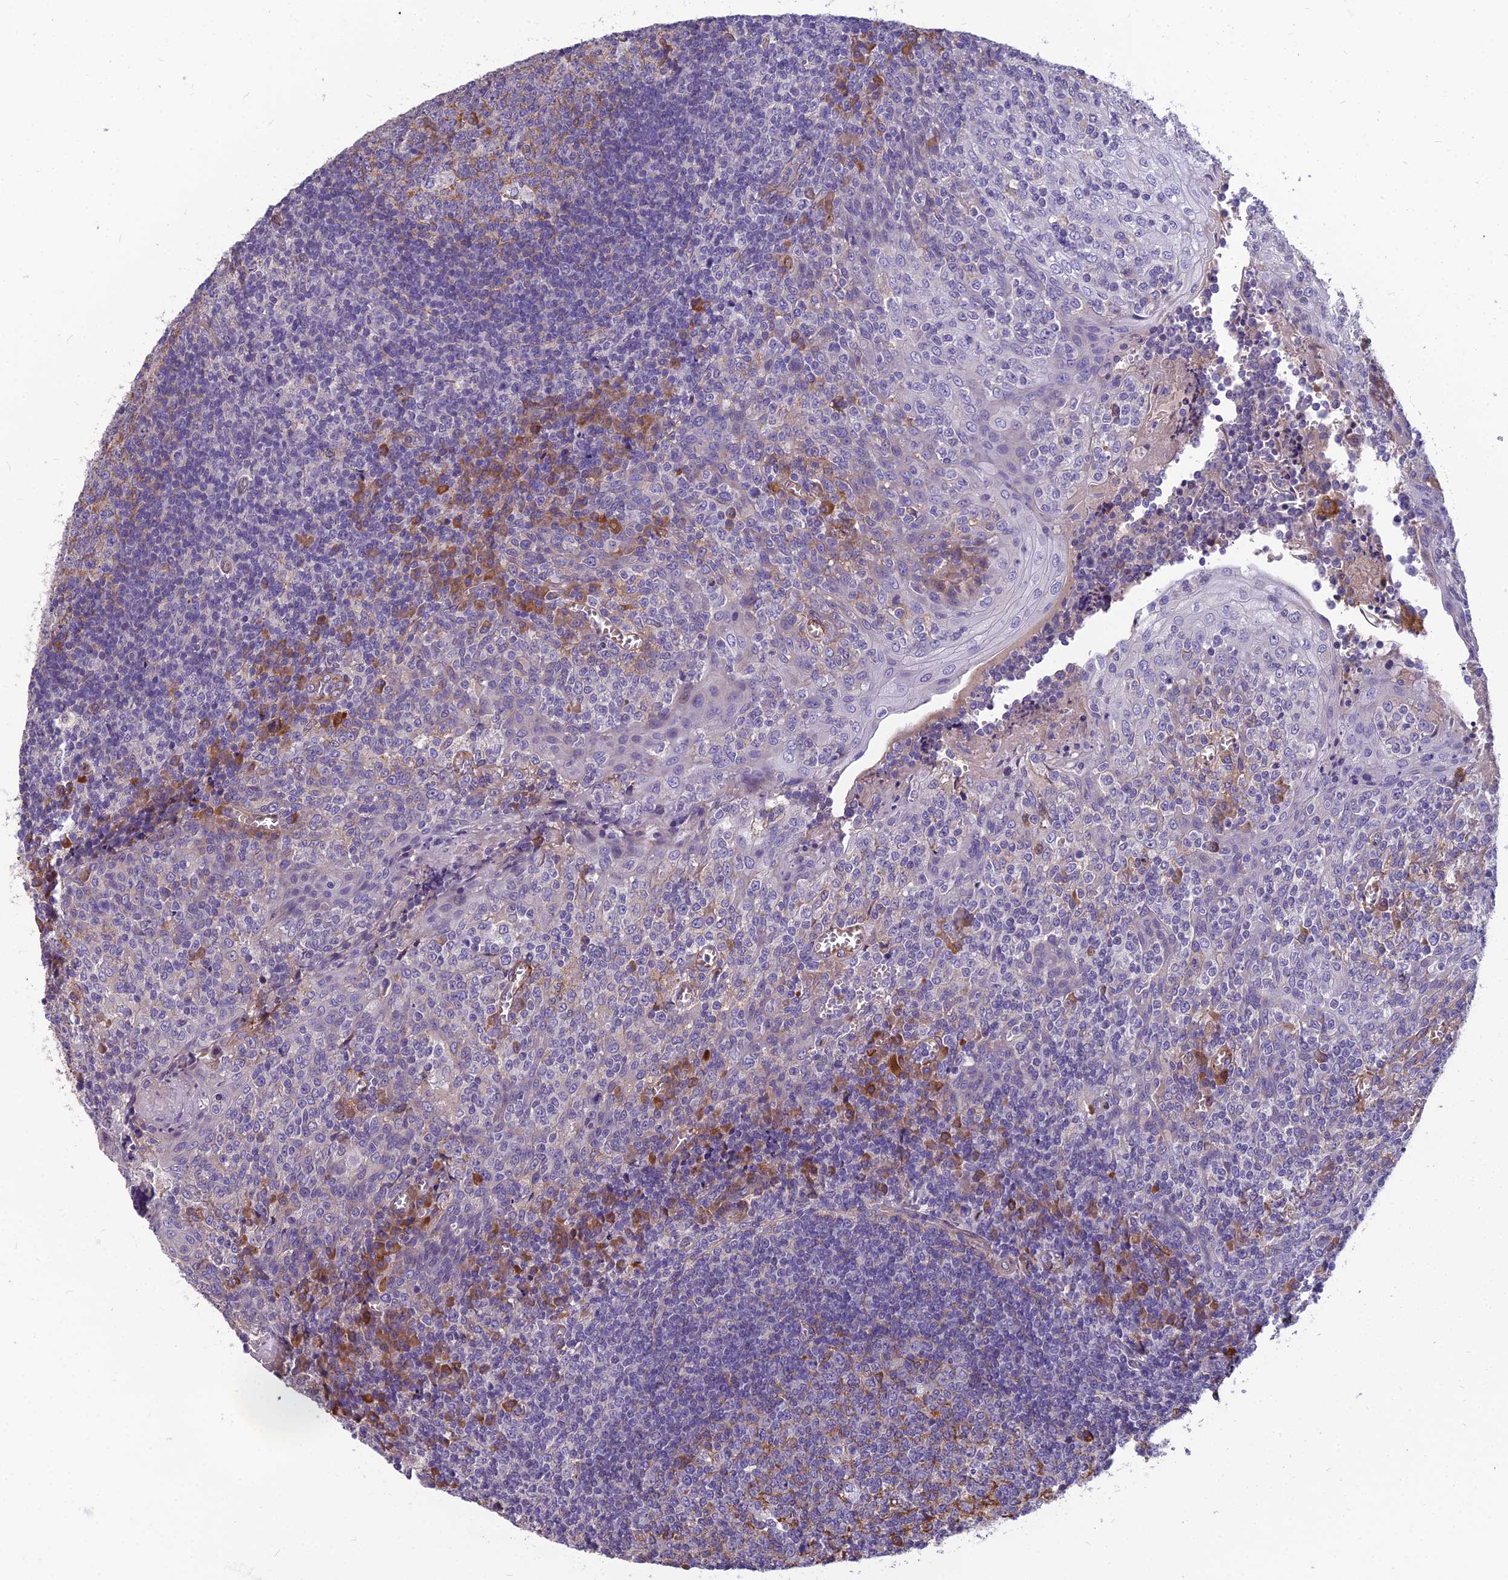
{"staining": {"intensity": "moderate", "quantity": "<25%", "location": "cytoplasmic/membranous"}, "tissue": "tonsil", "cell_type": "Germinal center cells", "image_type": "normal", "snomed": [{"axis": "morphology", "description": "Normal tissue, NOS"}, {"axis": "topography", "description": "Tonsil"}], "caption": "Protein staining reveals moderate cytoplasmic/membranous positivity in approximately <25% of germinal center cells in benign tonsil. (Brightfield microscopy of DAB IHC at high magnification).", "gene": "TSPAN15", "patient": {"sex": "female", "age": 19}}